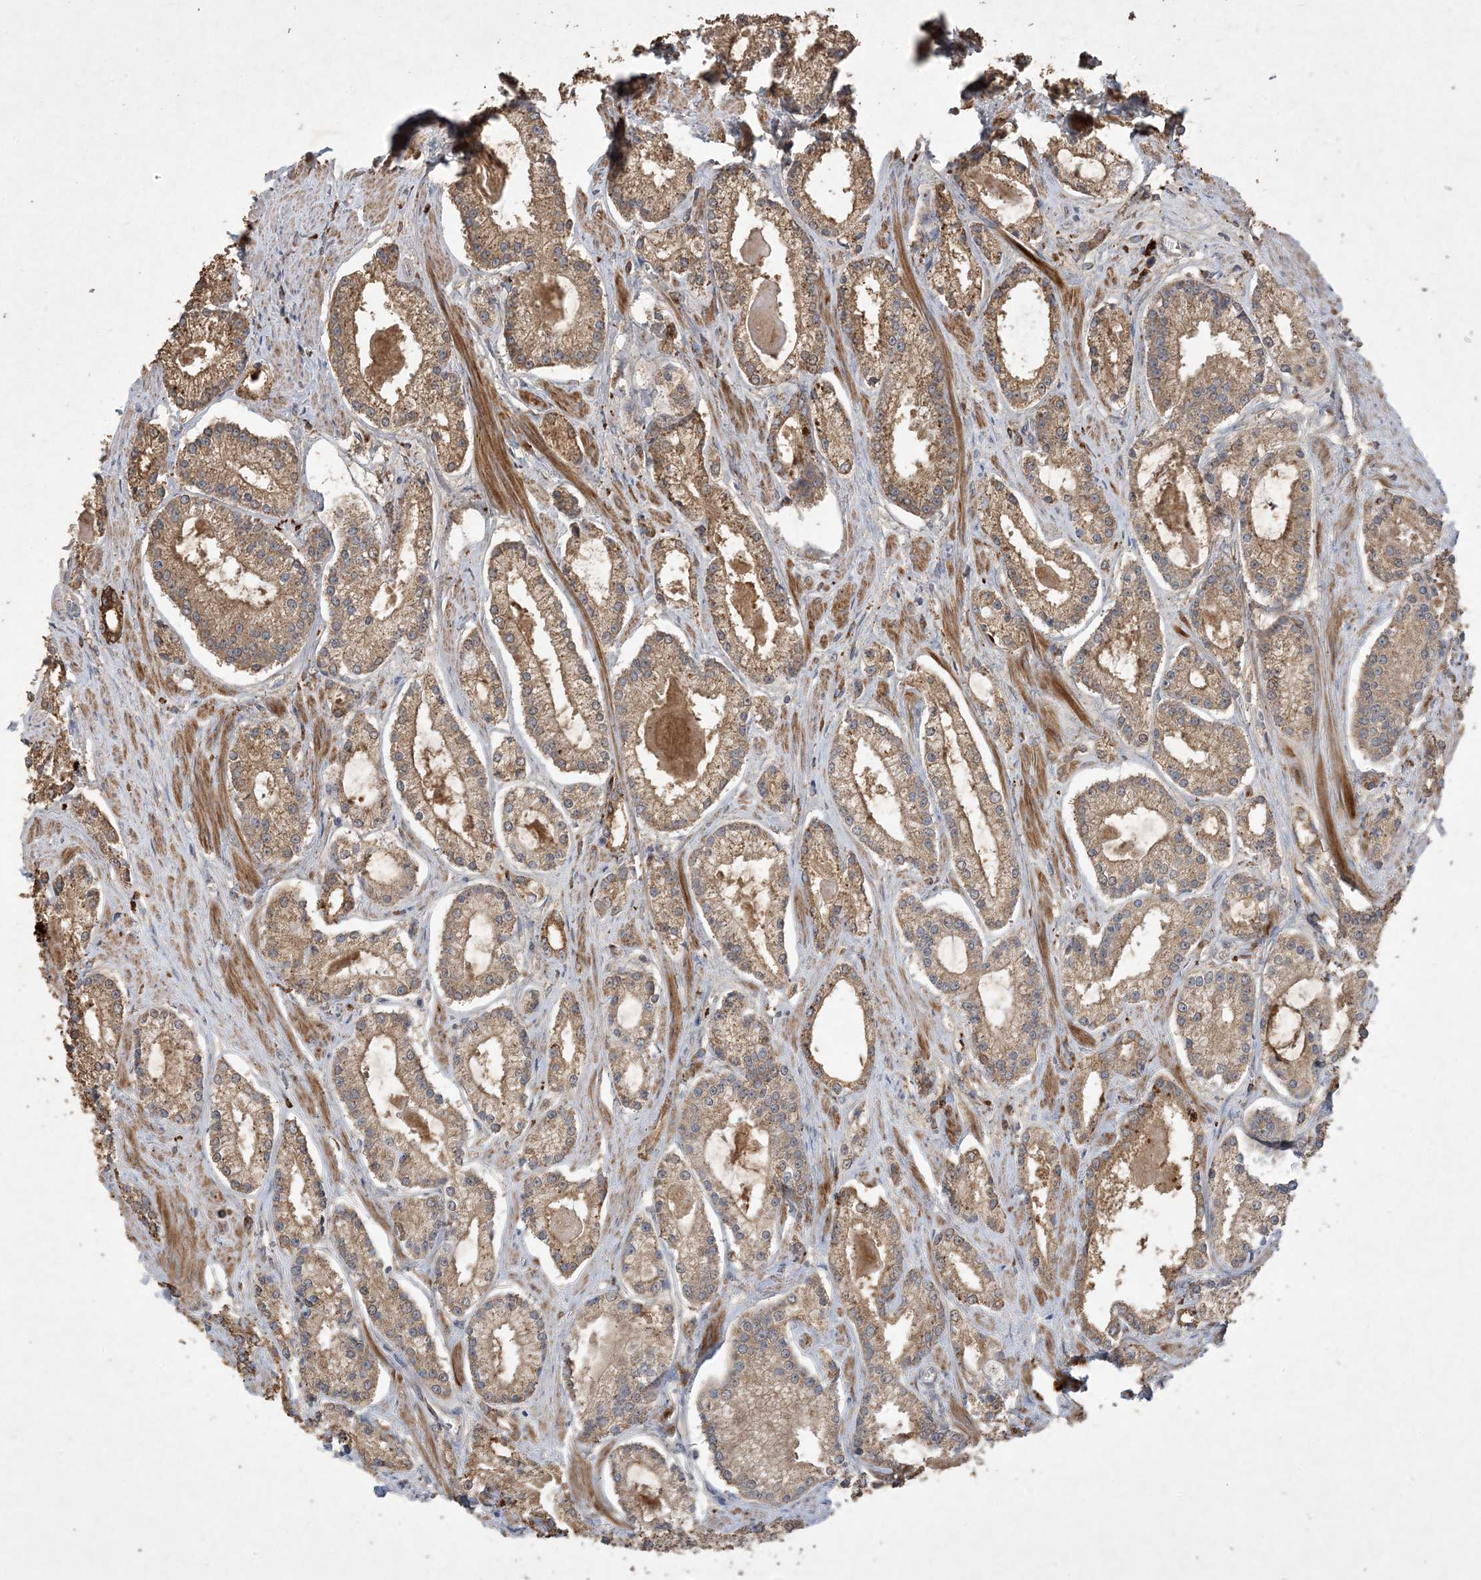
{"staining": {"intensity": "moderate", "quantity": ">75%", "location": "cytoplasmic/membranous"}, "tissue": "prostate cancer", "cell_type": "Tumor cells", "image_type": "cancer", "snomed": [{"axis": "morphology", "description": "Adenocarcinoma, Low grade"}, {"axis": "topography", "description": "Prostate"}], "caption": "Immunohistochemistry (IHC) of adenocarcinoma (low-grade) (prostate) exhibits medium levels of moderate cytoplasmic/membranous staining in about >75% of tumor cells.", "gene": "MASP2", "patient": {"sex": "male", "age": 54}}